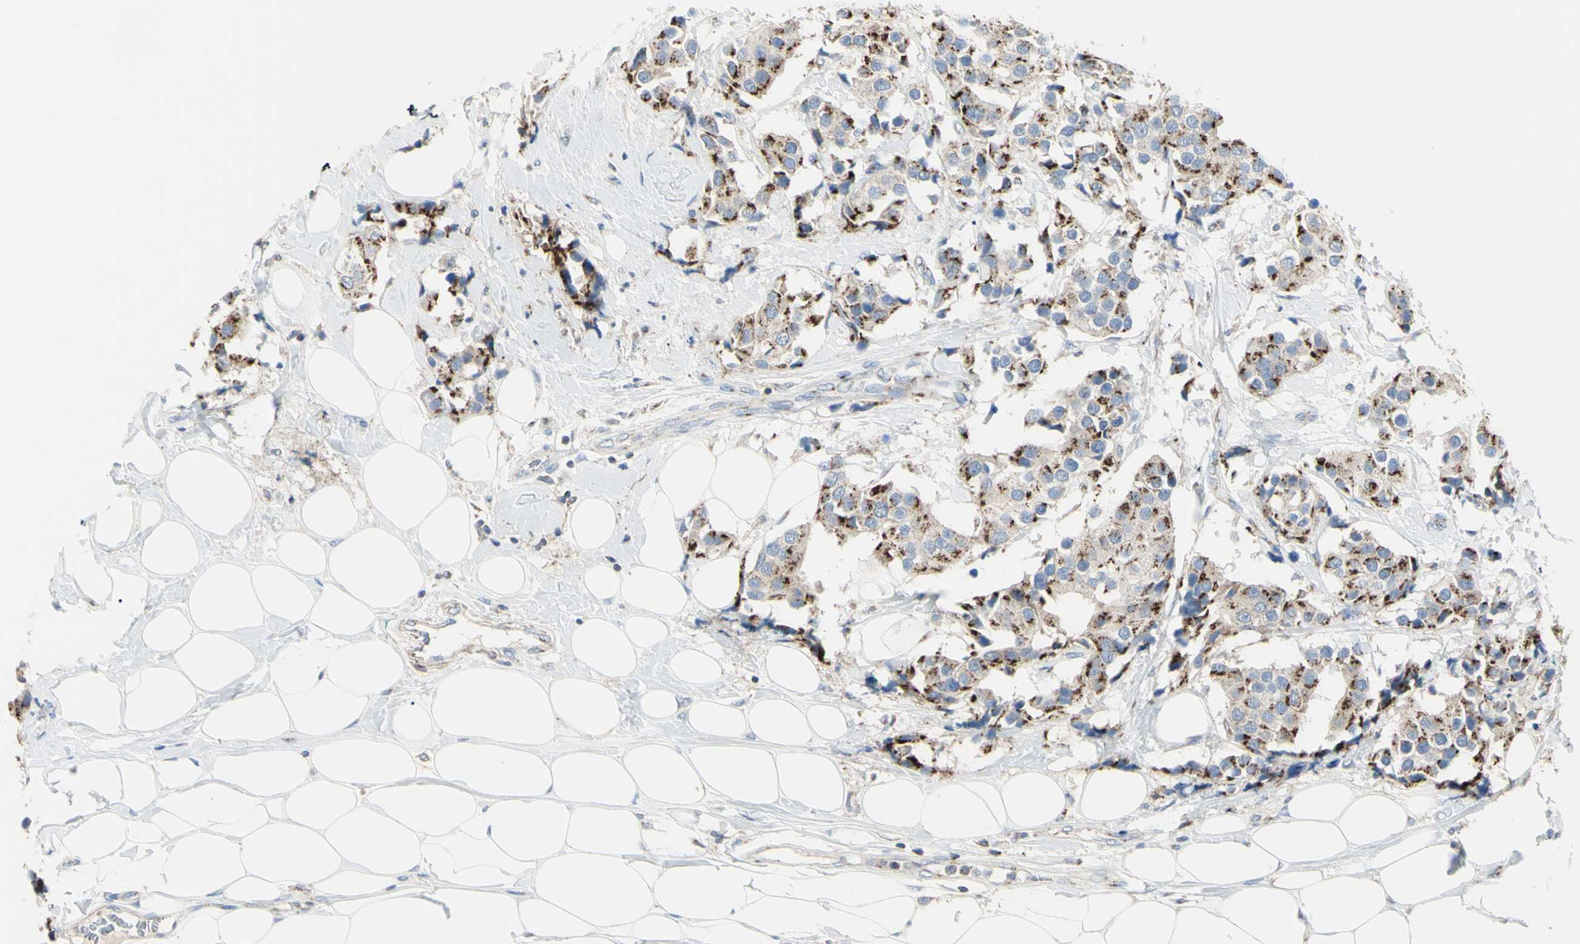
{"staining": {"intensity": "moderate", "quantity": "25%-75%", "location": "cytoplasmic/membranous"}, "tissue": "breast cancer", "cell_type": "Tumor cells", "image_type": "cancer", "snomed": [{"axis": "morphology", "description": "Normal tissue, NOS"}, {"axis": "morphology", "description": "Duct carcinoma"}, {"axis": "topography", "description": "Breast"}], "caption": "The image displays a brown stain indicating the presence of a protein in the cytoplasmic/membranous of tumor cells in invasive ductal carcinoma (breast).", "gene": "B4GALT3", "patient": {"sex": "female", "age": 39}}